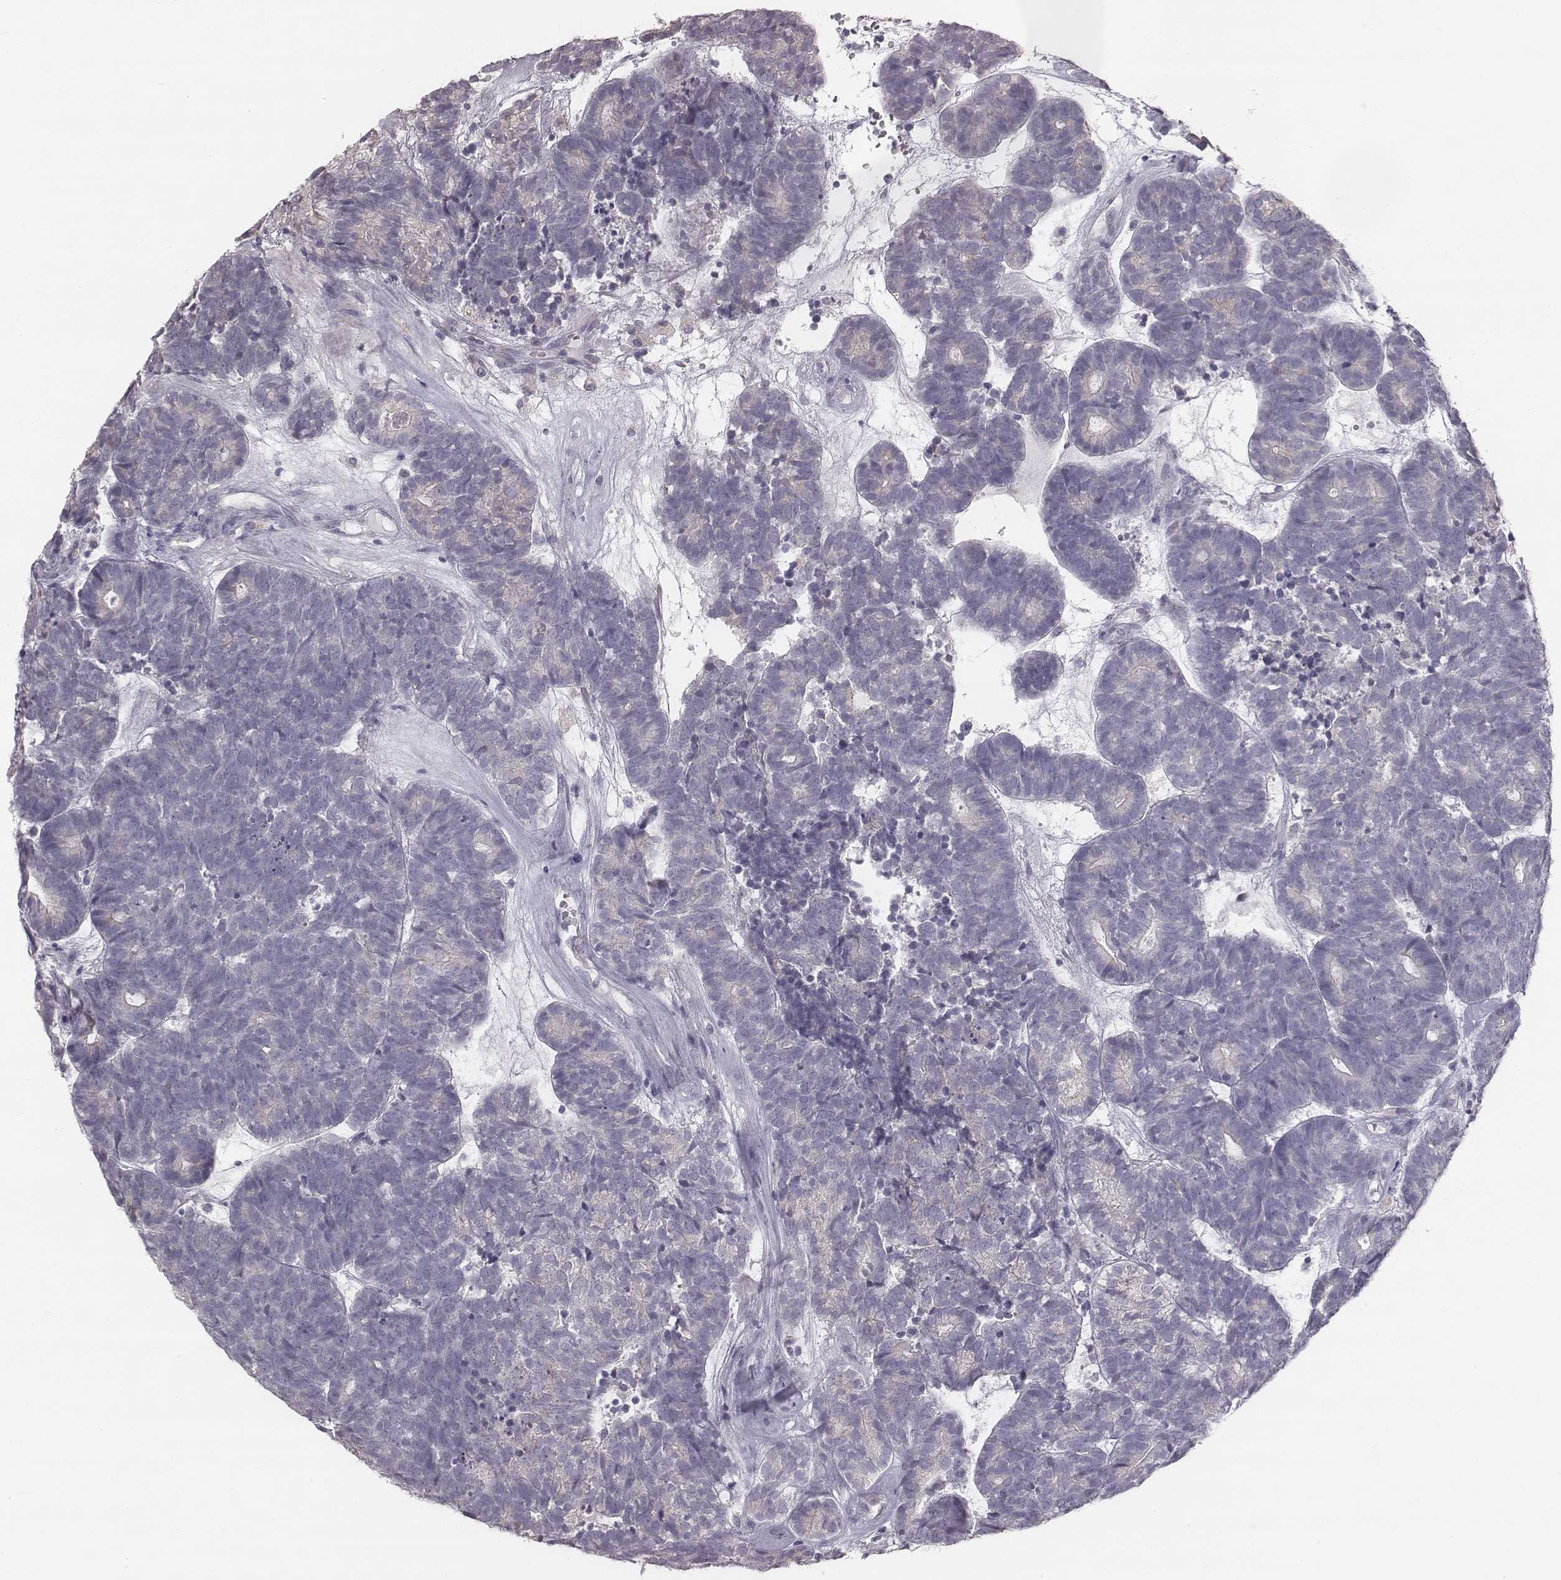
{"staining": {"intensity": "negative", "quantity": "none", "location": "none"}, "tissue": "head and neck cancer", "cell_type": "Tumor cells", "image_type": "cancer", "snomed": [{"axis": "morphology", "description": "Adenocarcinoma, NOS"}, {"axis": "topography", "description": "Head-Neck"}], "caption": "Immunohistochemical staining of head and neck cancer demonstrates no significant positivity in tumor cells.", "gene": "C6orf58", "patient": {"sex": "female", "age": 81}}